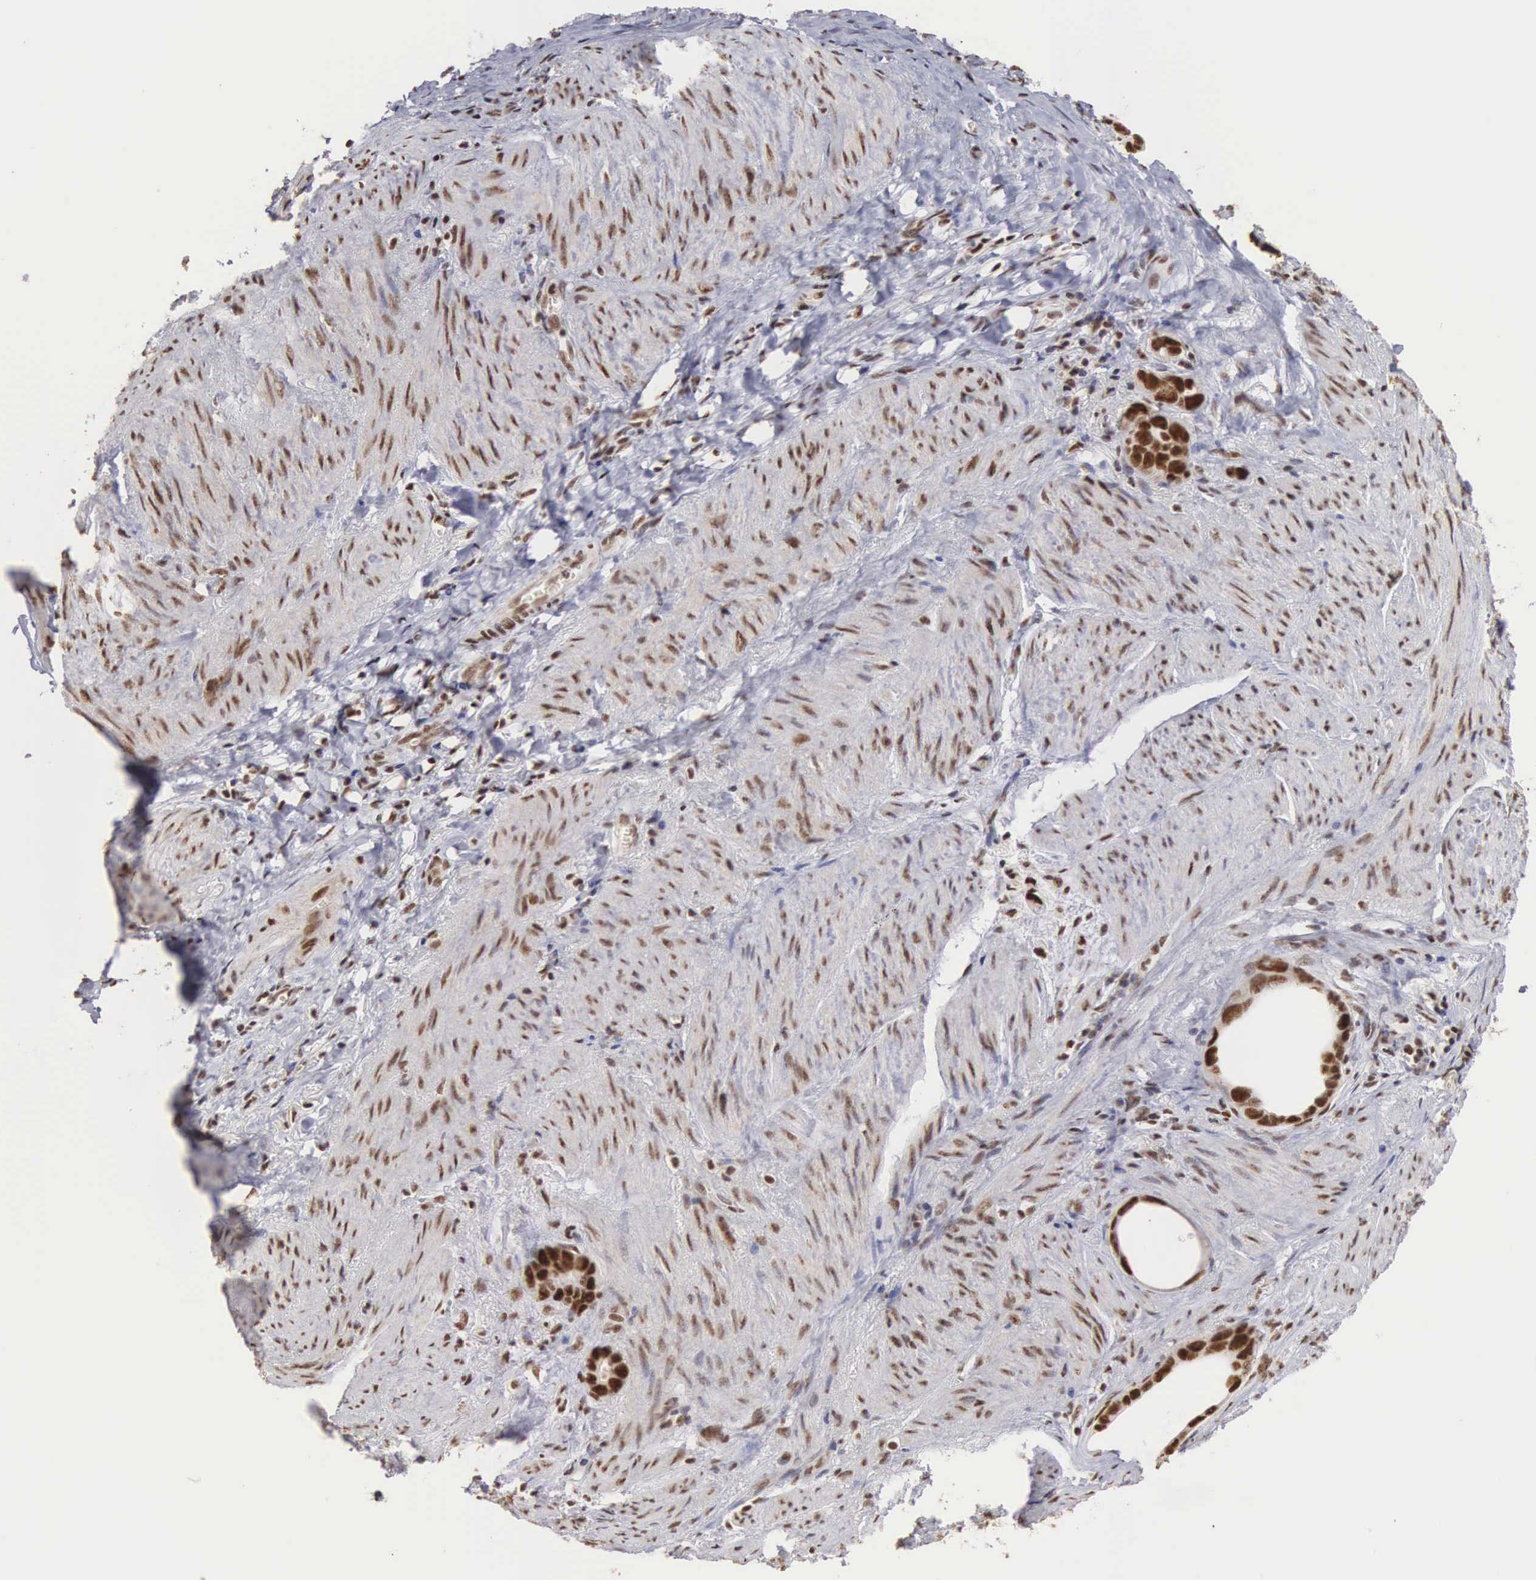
{"staining": {"intensity": "strong", "quantity": ">75%", "location": "nuclear"}, "tissue": "stomach cancer", "cell_type": "Tumor cells", "image_type": "cancer", "snomed": [{"axis": "morphology", "description": "Adenocarcinoma, NOS"}, {"axis": "topography", "description": "Stomach"}], "caption": "This histopathology image reveals immunohistochemistry staining of human stomach cancer, with high strong nuclear staining in about >75% of tumor cells.", "gene": "HTATSF1", "patient": {"sex": "male", "age": 78}}